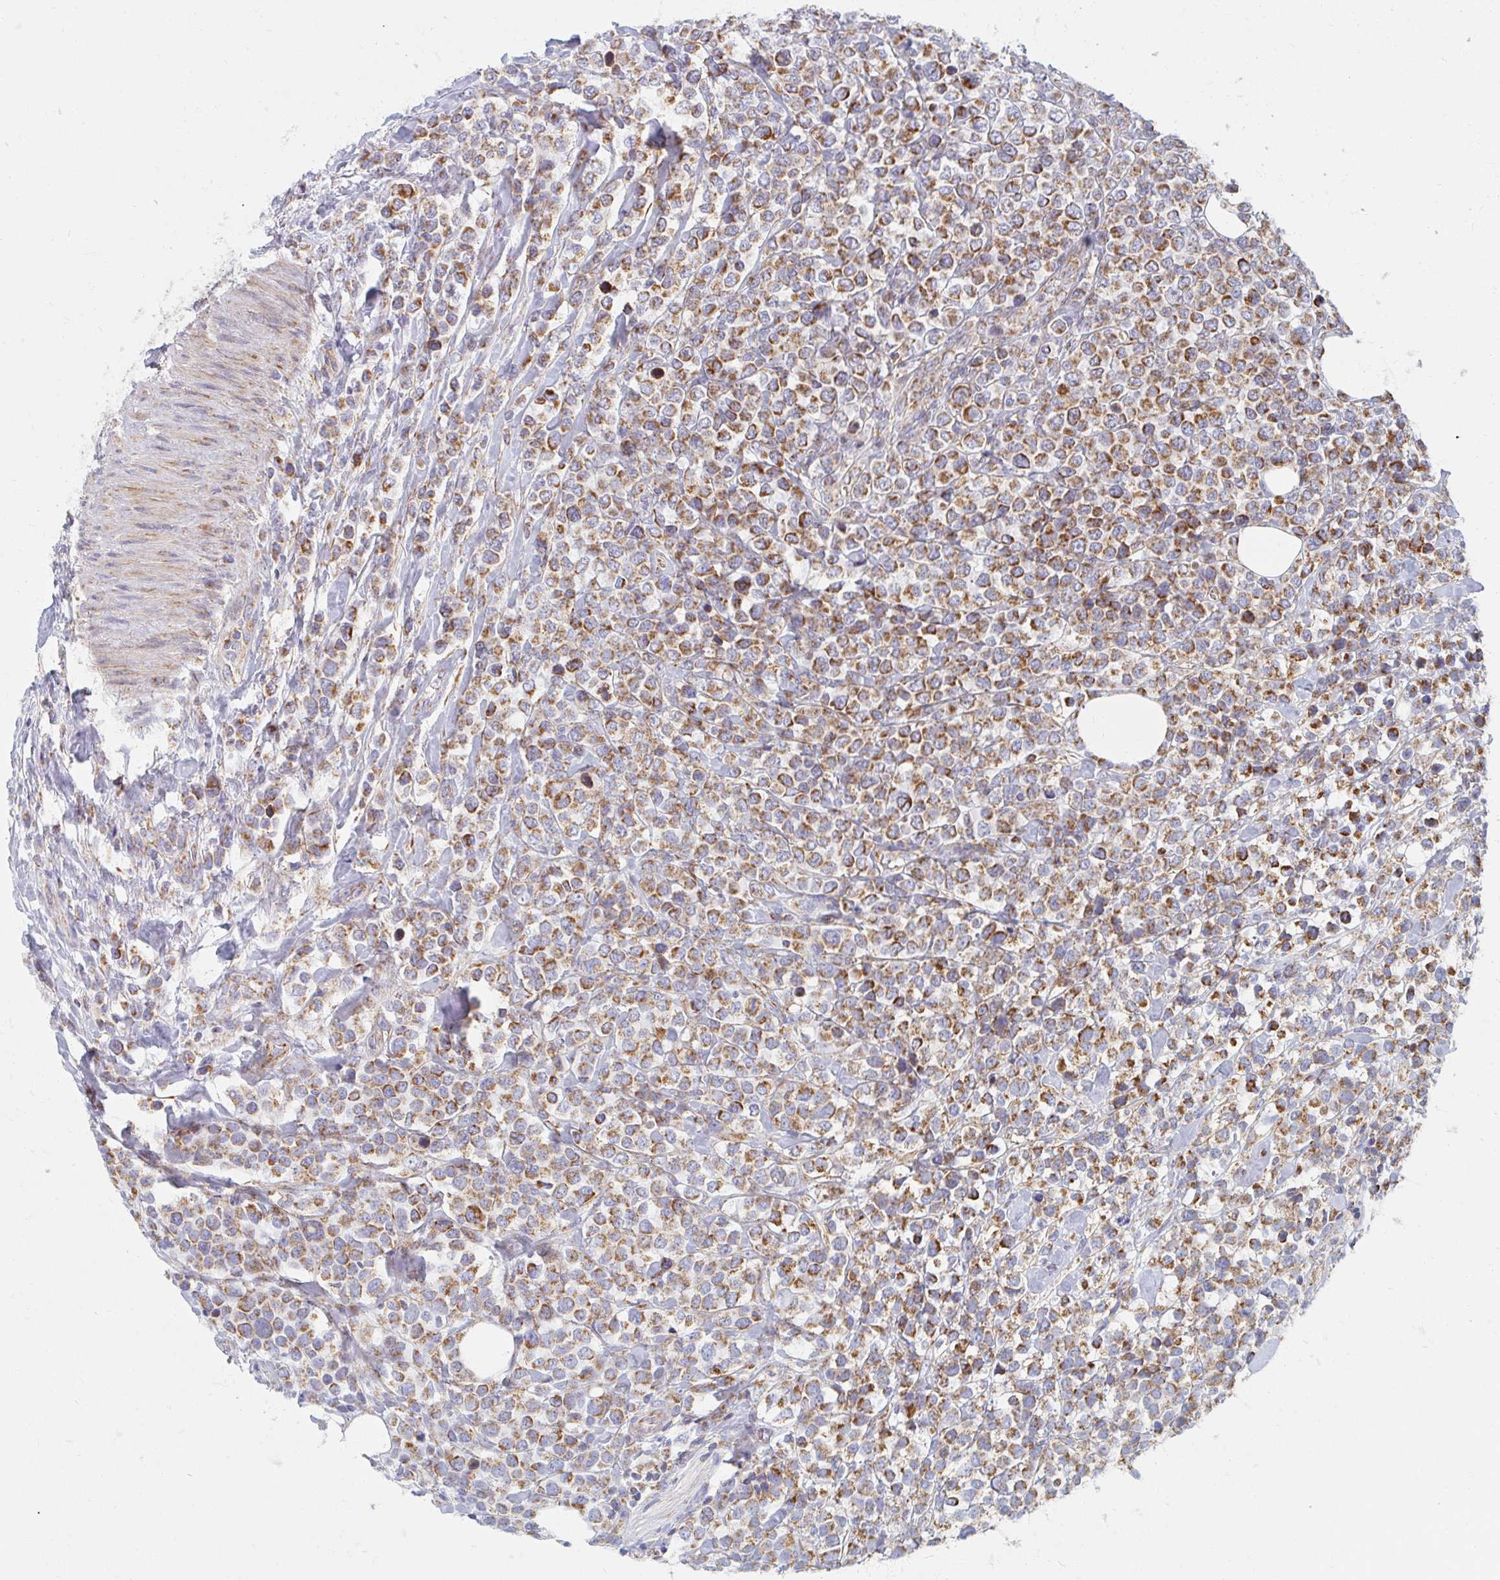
{"staining": {"intensity": "moderate", "quantity": ">75%", "location": "cytoplasmic/membranous"}, "tissue": "lymphoma", "cell_type": "Tumor cells", "image_type": "cancer", "snomed": [{"axis": "morphology", "description": "Malignant lymphoma, non-Hodgkin's type, High grade"}, {"axis": "topography", "description": "Soft tissue"}], "caption": "Protein expression by immunohistochemistry (IHC) exhibits moderate cytoplasmic/membranous staining in approximately >75% of tumor cells in lymphoma.", "gene": "MAVS", "patient": {"sex": "female", "age": 56}}